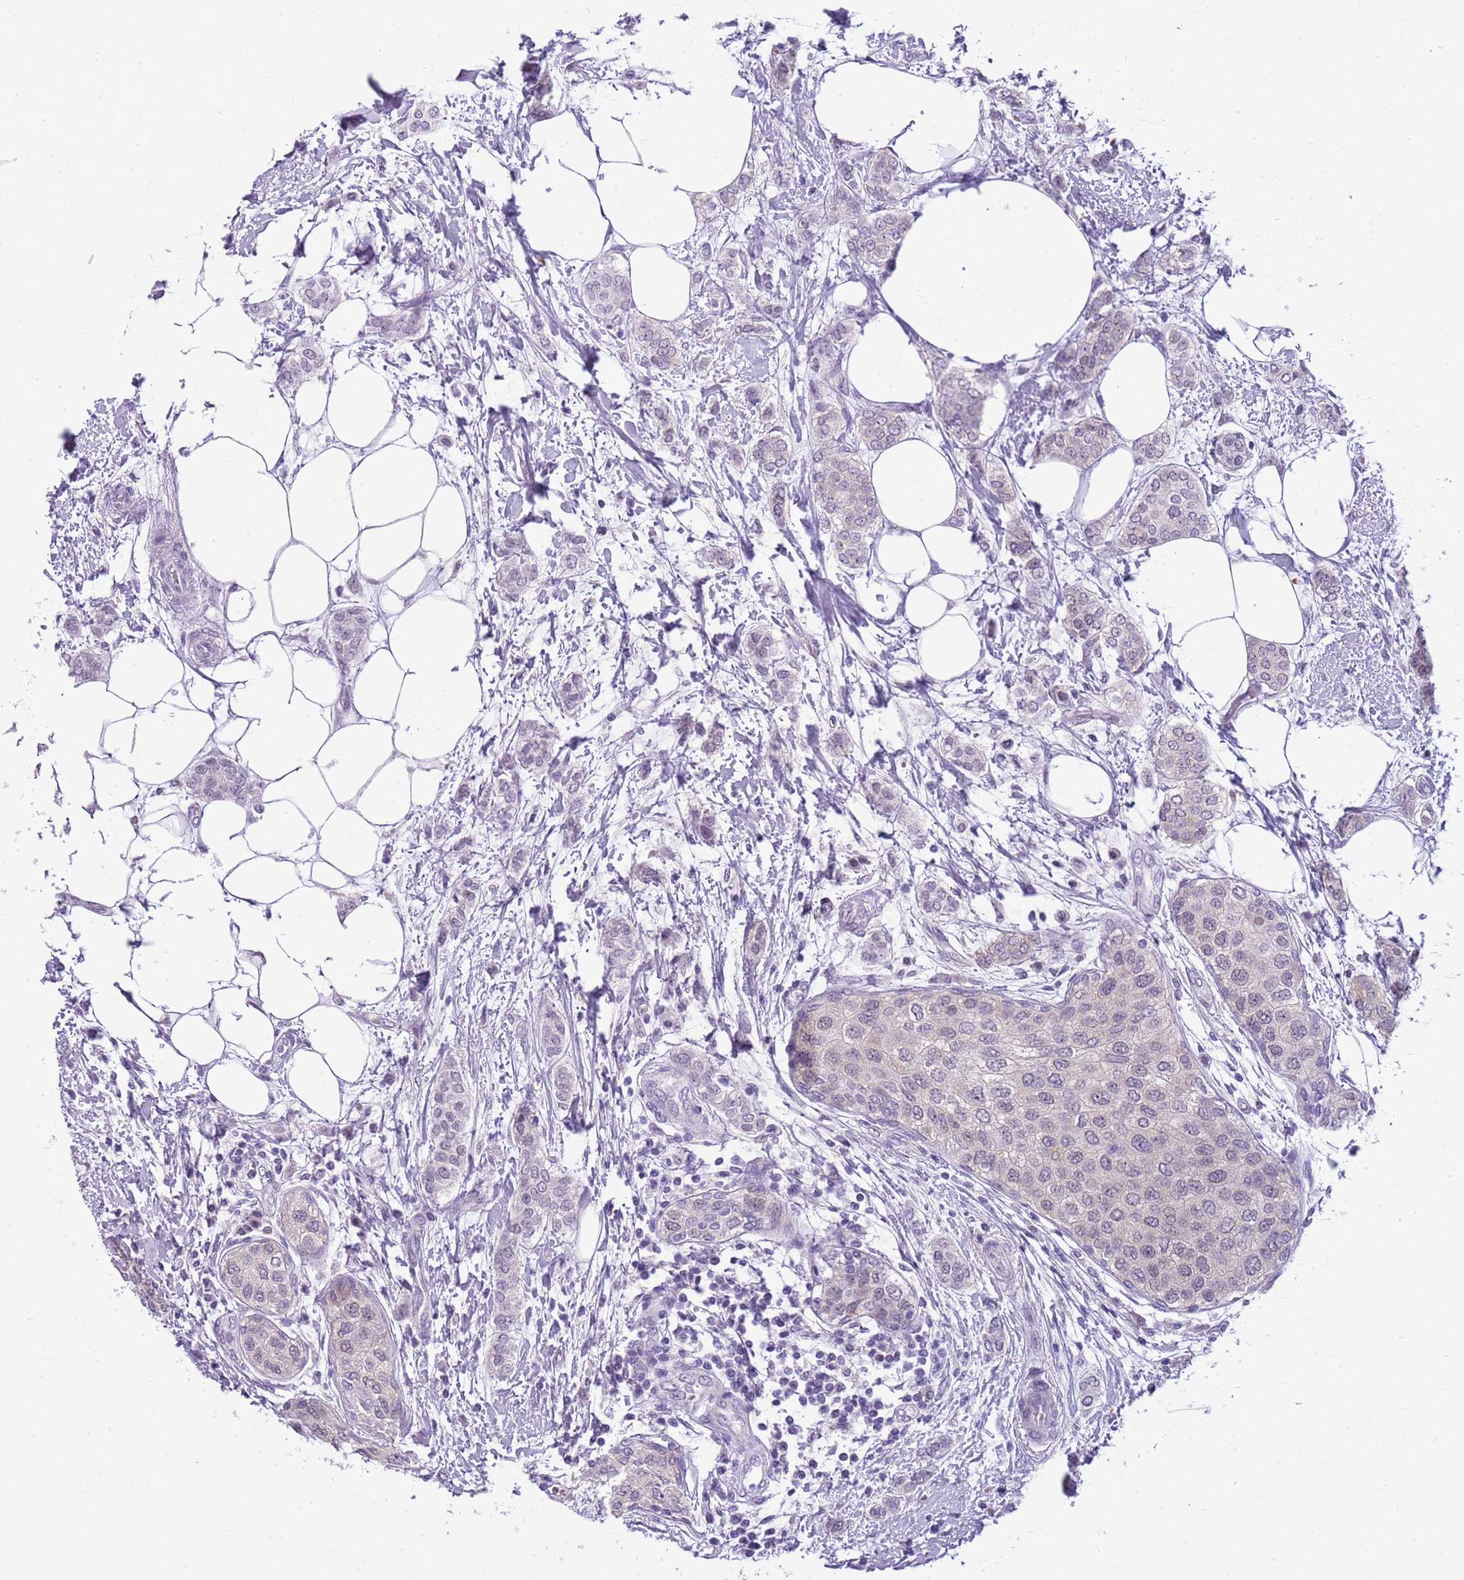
{"staining": {"intensity": "negative", "quantity": "none", "location": "none"}, "tissue": "breast cancer", "cell_type": "Tumor cells", "image_type": "cancer", "snomed": [{"axis": "morphology", "description": "Duct carcinoma"}, {"axis": "topography", "description": "Breast"}], "caption": "Immunohistochemistry (IHC) image of neoplastic tissue: human intraductal carcinoma (breast) stained with DAB (3,3'-diaminobenzidine) displays no significant protein staining in tumor cells. Nuclei are stained in blue.", "gene": "FAM120C", "patient": {"sex": "female", "age": 72}}